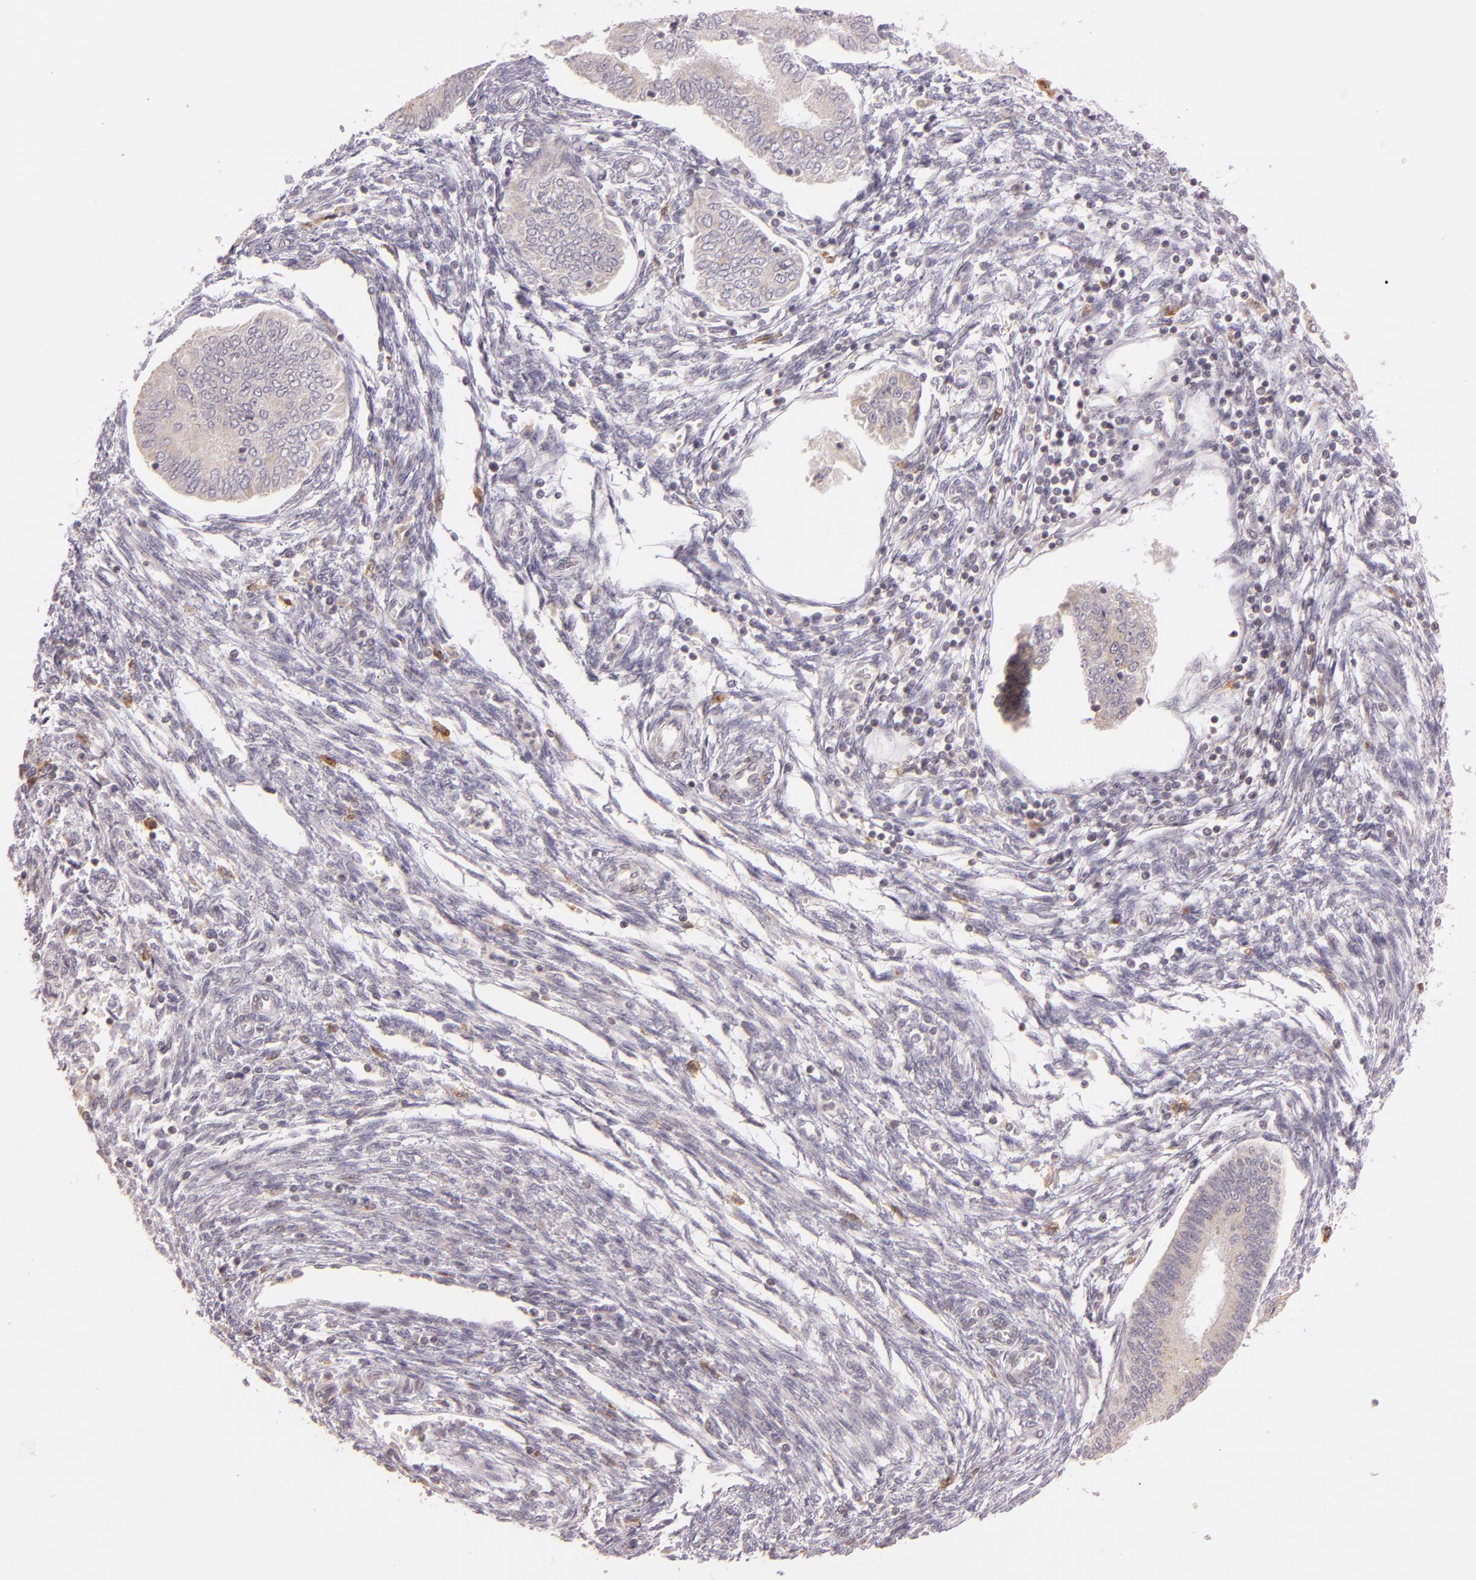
{"staining": {"intensity": "weak", "quantity": ">75%", "location": "cytoplasmic/membranous"}, "tissue": "endometrial cancer", "cell_type": "Tumor cells", "image_type": "cancer", "snomed": [{"axis": "morphology", "description": "Adenocarcinoma, NOS"}, {"axis": "topography", "description": "Endometrium"}], "caption": "Human endometrial adenocarcinoma stained with a brown dye reveals weak cytoplasmic/membranous positive positivity in about >75% of tumor cells.", "gene": "LGMN", "patient": {"sex": "female", "age": 51}}